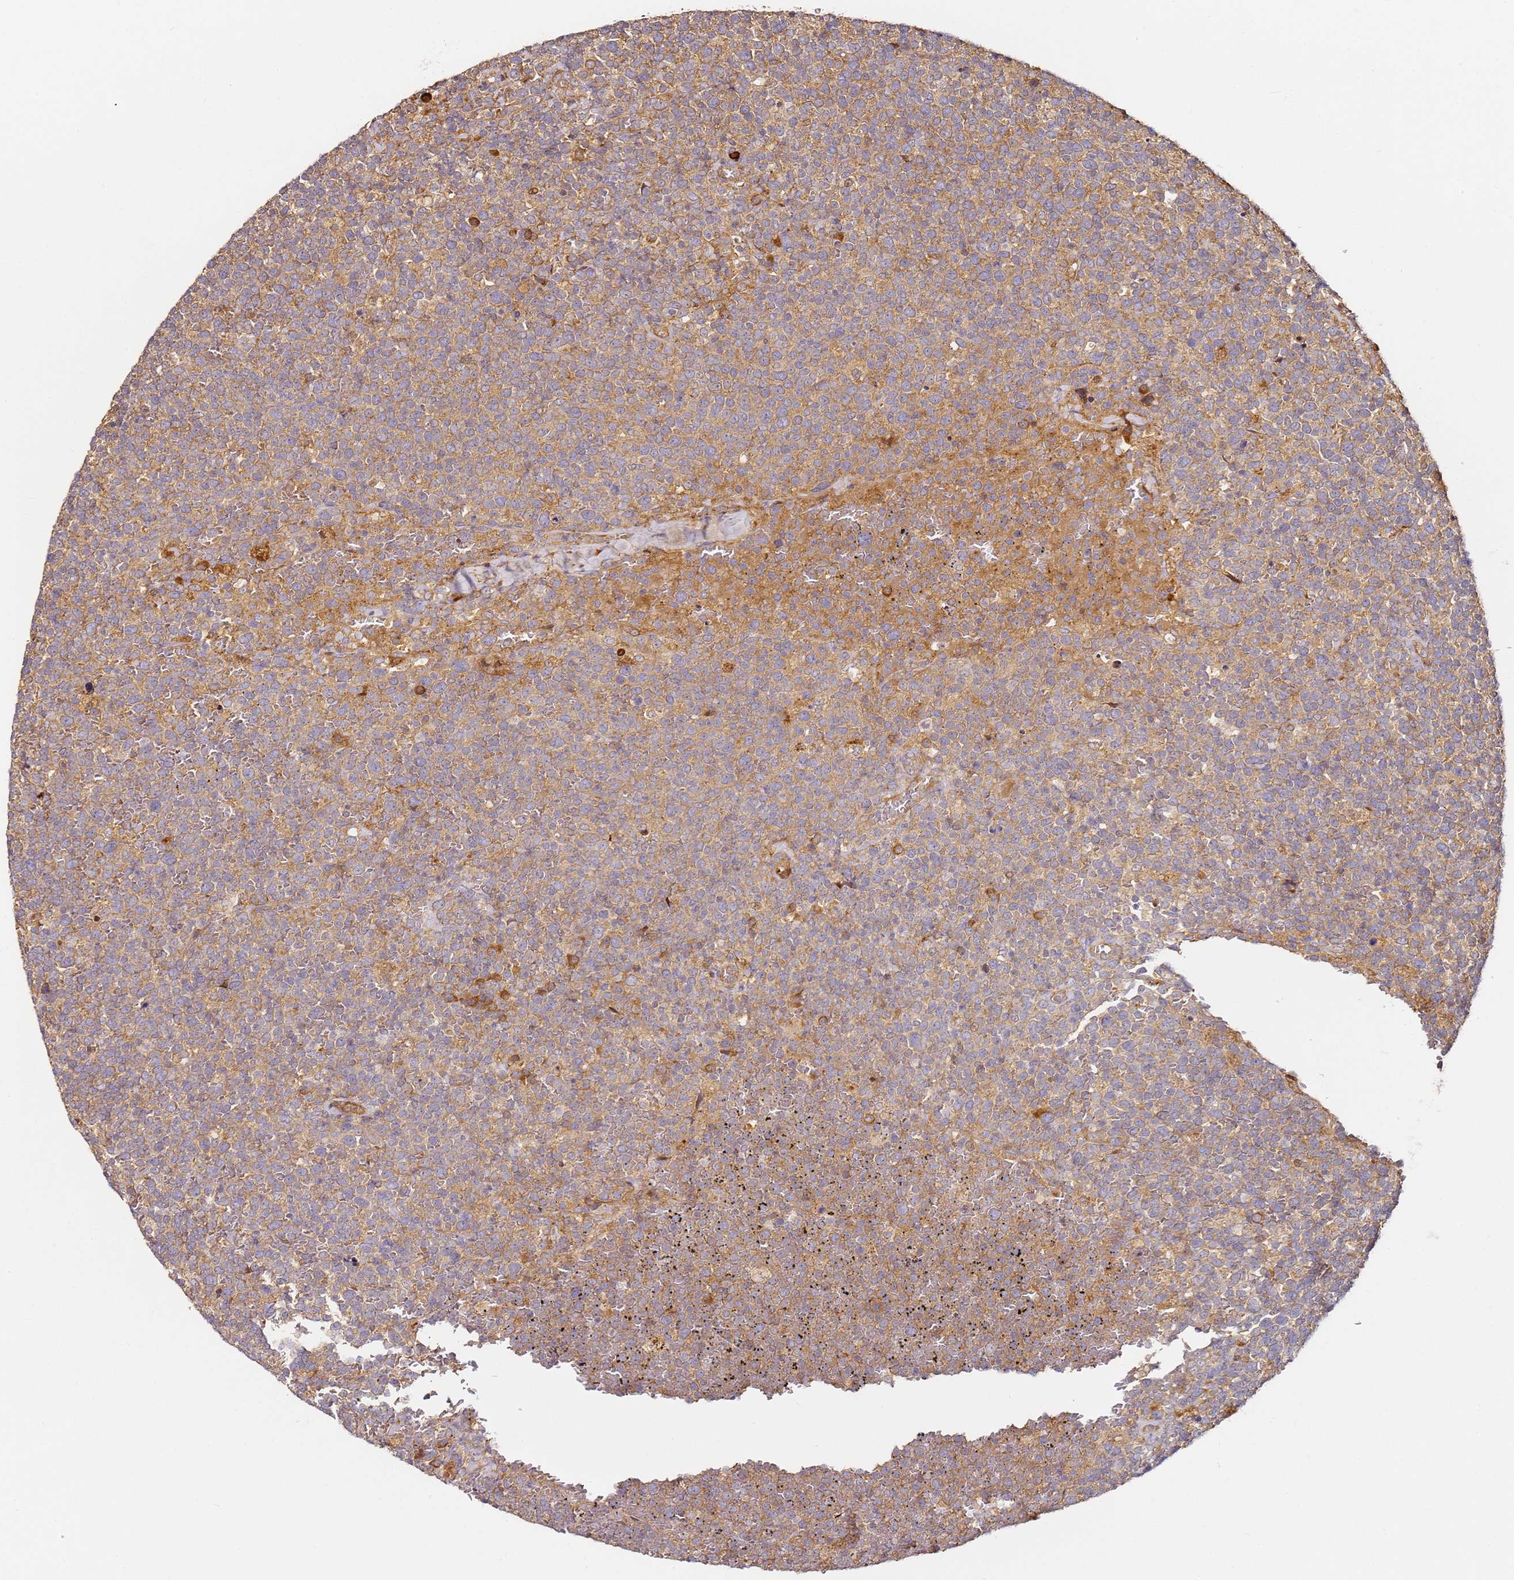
{"staining": {"intensity": "moderate", "quantity": "<25%", "location": "cytoplasmic/membranous"}, "tissue": "lymphoma", "cell_type": "Tumor cells", "image_type": "cancer", "snomed": [{"axis": "morphology", "description": "Malignant lymphoma, non-Hodgkin's type, High grade"}, {"axis": "topography", "description": "Lymph node"}], "caption": "IHC histopathology image of high-grade malignant lymphoma, non-Hodgkin's type stained for a protein (brown), which shows low levels of moderate cytoplasmic/membranous staining in approximately <25% of tumor cells.", "gene": "RPS3A", "patient": {"sex": "male", "age": 61}}